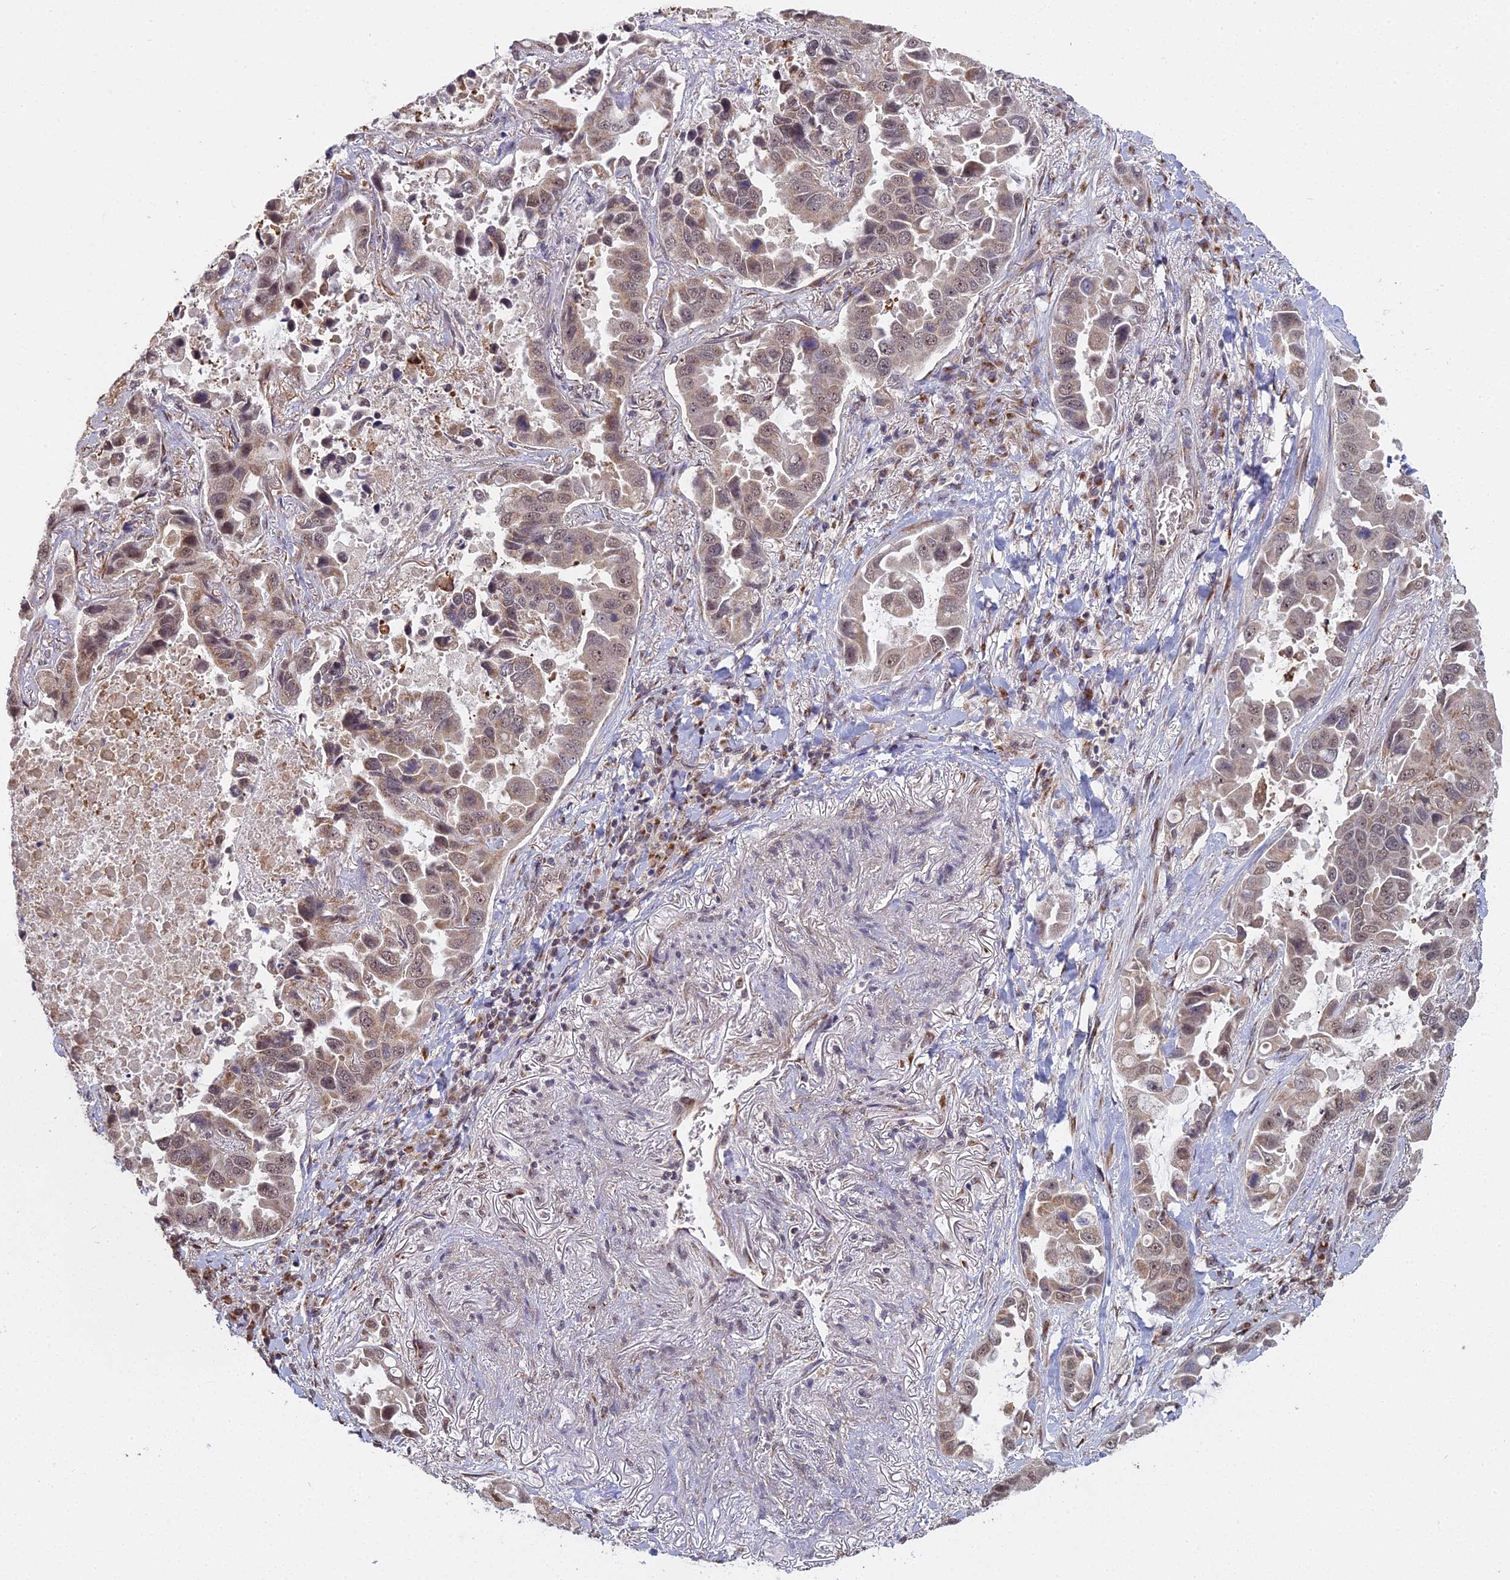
{"staining": {"intensity": "weak", "quantity": "25%-75%", "location": "cytoplasmic/membranous,nuclear"}, "tissue": "lung cancer", "cell_type": "Tumor cells", "image_type": "cancer", "snomed": [{"axis": "morphology", "description": "Adenocarcinoma, NOS"}, {"axis": "topography", "description": "Lung"}], "caption": "Adenocarcinoma (lung) stained with a brown dye reveals weak cytoplasmic/membranous and nuclear positive positivity in about 25%-75% of tumor cells.", "gene": "MEOX1", "patient": {"sex": "male", "age": 64}}